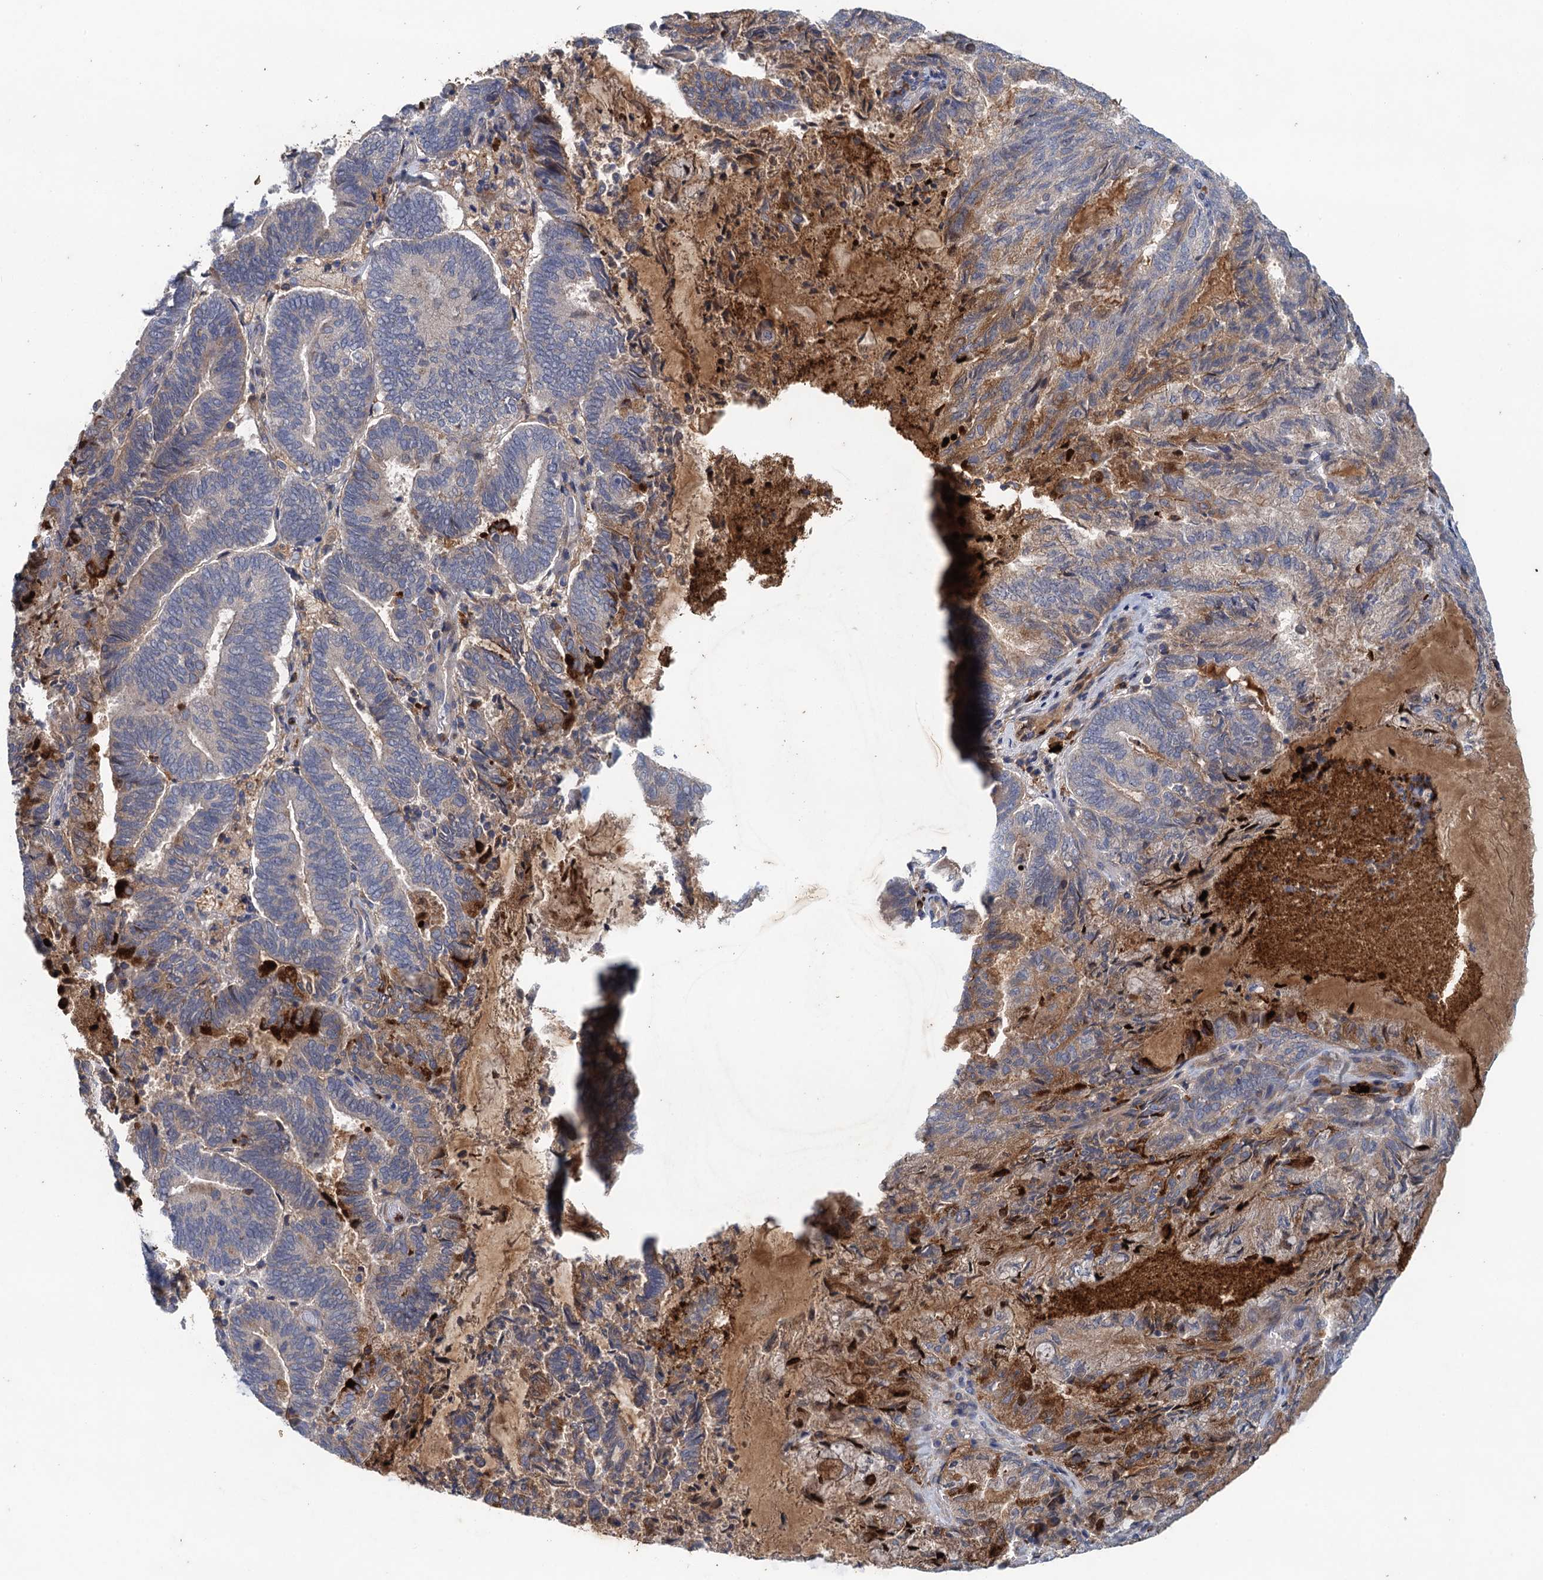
{"staining": {"intensity": "weak", "quantity": "<25%", "location": "cytoplasmic/membranous"}, "tissue": "endometrial cancer", "cell_type": "Tumor cells", "image_type": "cancer", "snomed": [{"axis": "morphology", "description": "Adenocarcinoma, NOS"}, {"axis": "topography", "description": "Endometrium"}], "caption": "Immunohistochemistry histopathology image of neoplastic tissue: human endometrial cancer (adenocarcinoma) stained with DAB exhibits no significant protein staining in tumor cells. (DAB immunohistochemistry, high magnification).", "gene": "TPCN1", "patient": {"sex": "female", "age": 80}}